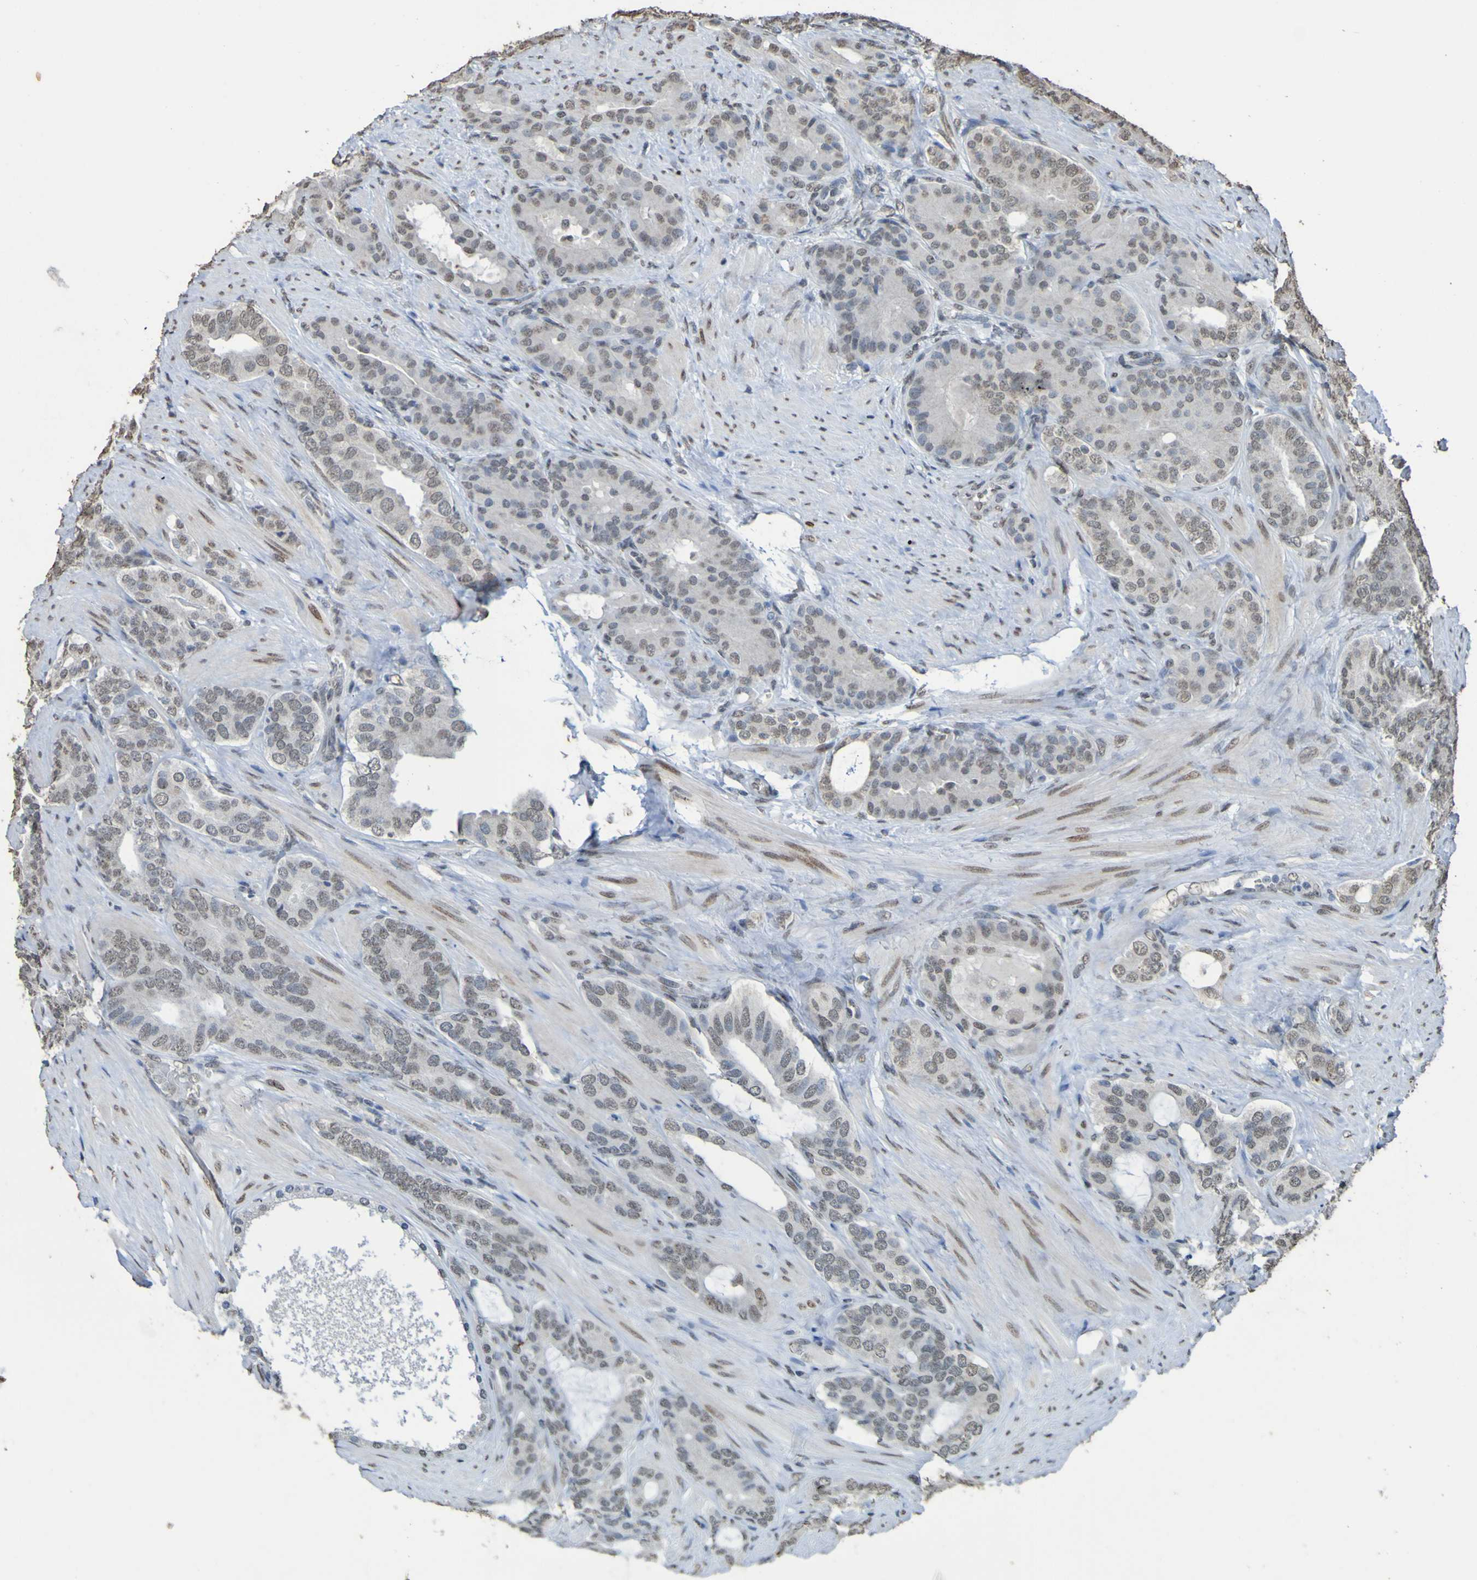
{"staining": {"intensity": "weak", "quantity": "25%-75%", "location": "nuclear"}, "tissue": "prostate cancer", "cell_type": "Tumor cells", "image_type": "cancer", "snomed": [{"axis": "morphology", "description": "Adenocarcinoma, Low grade"}, {"axis": "topography", "description": "Prostate"}], "caption": "A micrograph of prostate cancer (adenocarcinoma (low-grade)) stained for a protein exhibits weak nuclear brown staining in tumor cells.", "gene": "ALKBH2", "patient": {"sex": "male", "age": 63}}